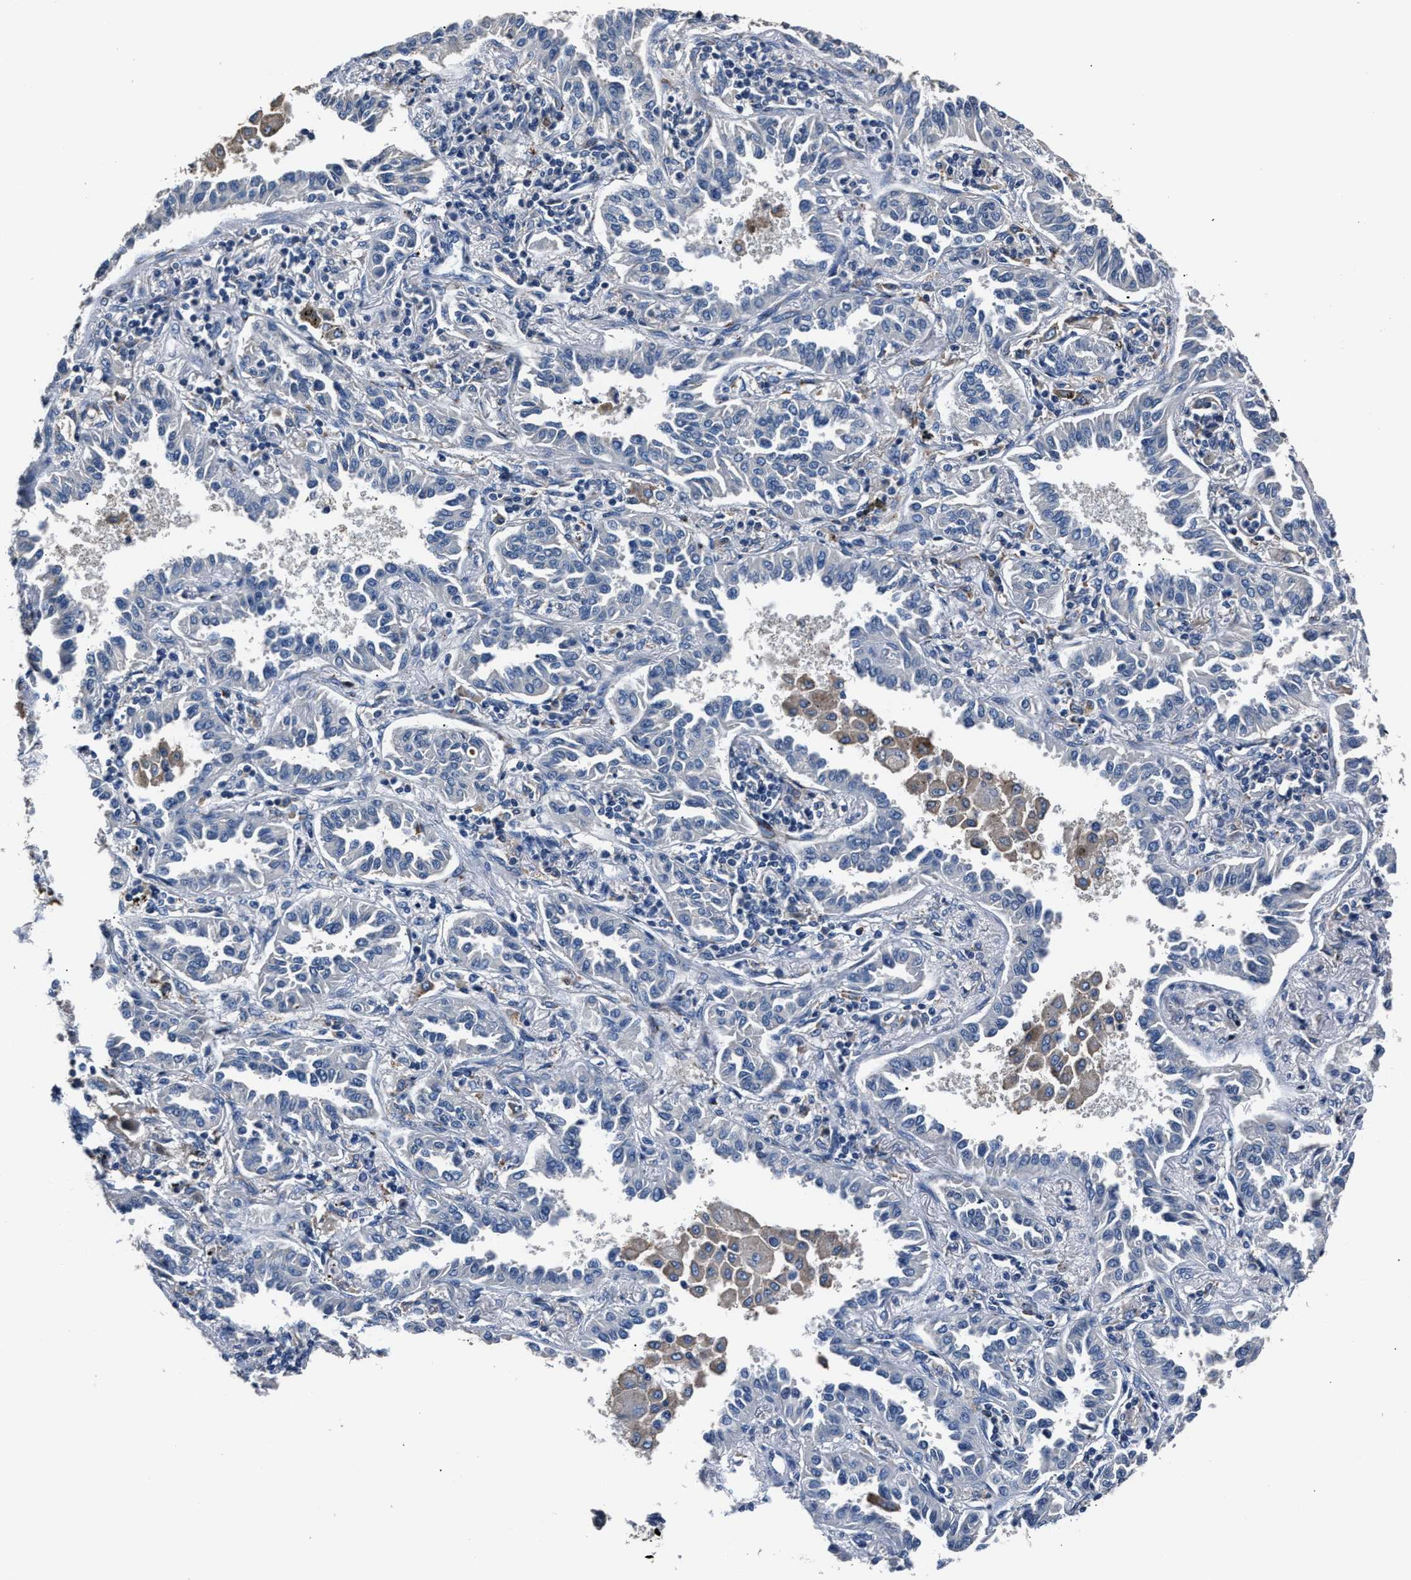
{"staining": {"intensity": "negative", "quantity": "none", "location": "none"}, "tissue": "lung cancer", "cell_type": "Tumor cells", "image_type": "cancer", "snomed": [{"axis": "morphology", "description": "Normal tissue, NOS"}, {"axis": "morphology", "description": "Adenocarcinoma, NOS"}, {"axis": "topography", "description": "Lung"}], "caption": "DAB immunohistochemical staining of human lung adenocarcinoma reveals no significant staining in tumor cells. (Brightfield microscopy of DAB (3,3'-diaminobenzidine) immunohistochemistry (IHC) at high magnification).", "gene": "DNAJC24", "patient": {"sex": "male", "age": 59}}